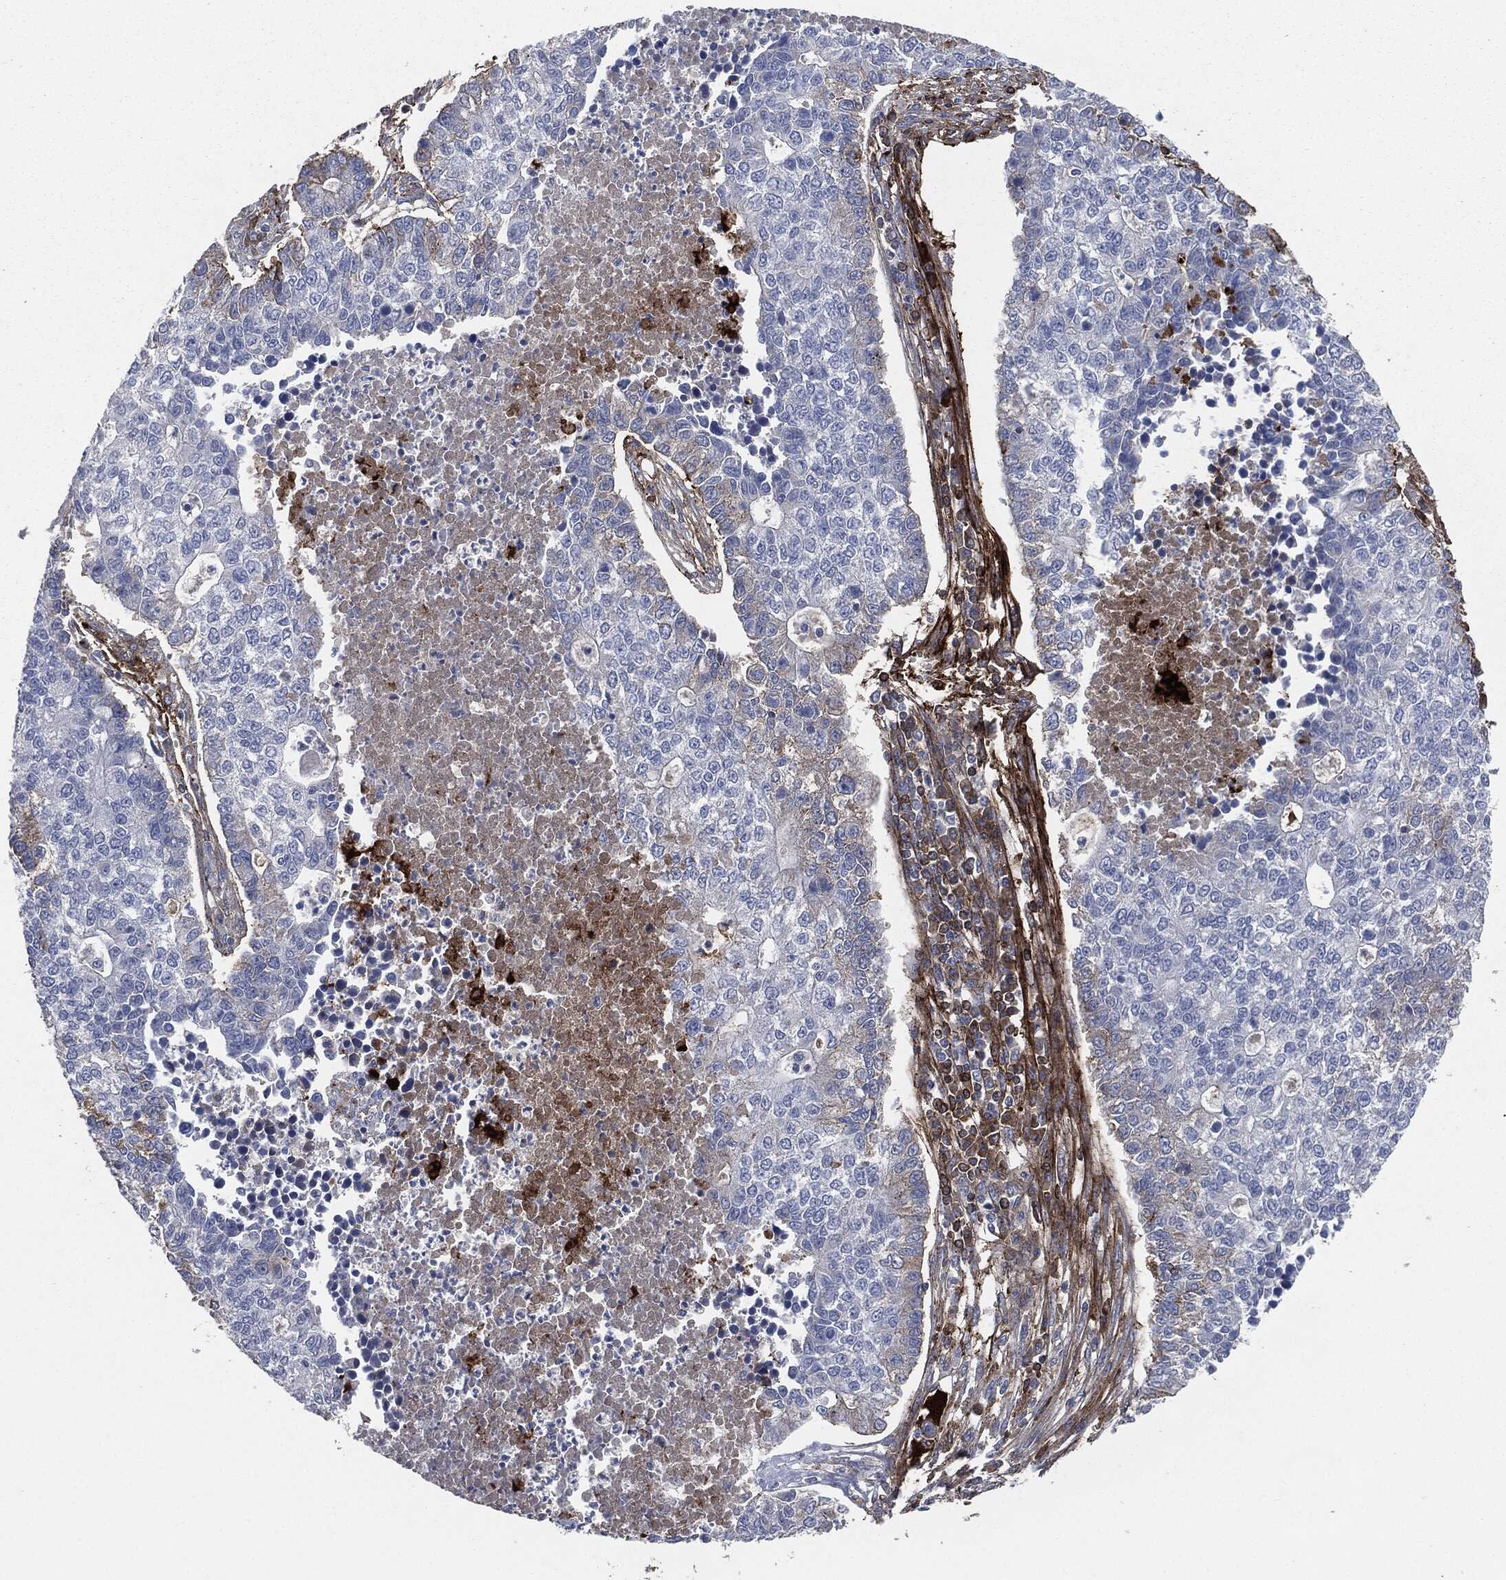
{"staining": {"intensity": "negative", "quantity": "none", "location": "none"}, "tissue": "lung cancer", "cell_type": "Tumor cells", "image_type": "cancer", "snomed": [{"axis": "morphology", "description": "Adenocarcinoma, NOS"}, {"axis": "topography", "description": "Lung"}], "caption": "Tumor cells are negative for protein expression in human adenocarcinoma (lung).", "gene": "APOB", "patient": {"sex": "male", "age": 57}}